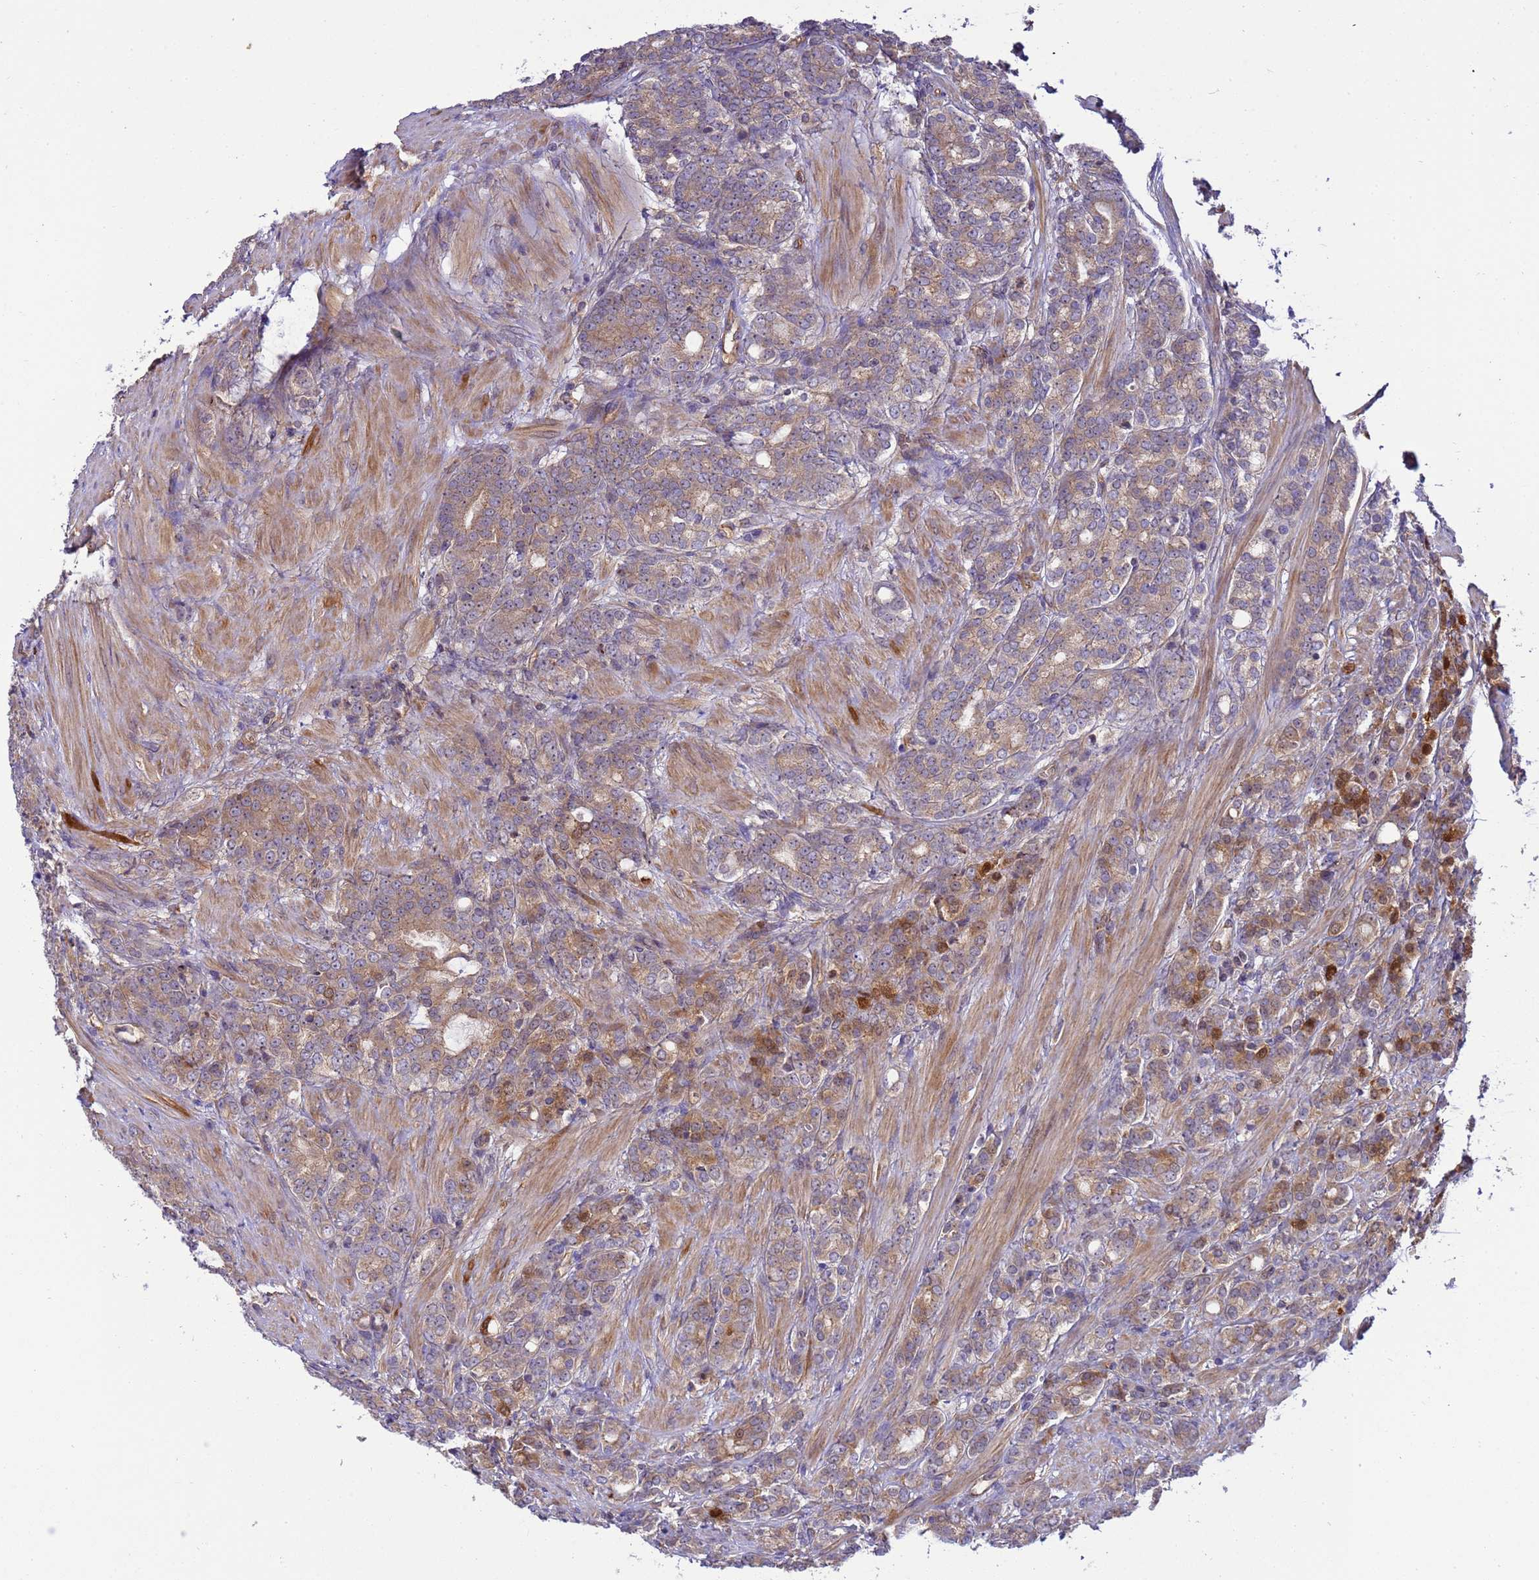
{"staining": {"intensity": "moderate", "quantity": "25%-75%", "location": "cytoplasmic/membranous"}, "tissue": "prostate cancer", "cell_type": "Tumor cells", "image_type": "cancer", "snomed": [{"axis": "morphology", "description": "Adenocarcinoma, High grade"}, {"axis": "topography", "description": "Prostate"}], "caption": "High-power microscopy captured an immunohistochemistry (IHC) histopathology image of prostate cancer (high-grade adenocarcinoma), revealing moderate cytoplasmic/membranous staining in about 25%-75% of tumor cells. The protein is shown in brown color, while the nuclei are stained blue.", "gene": "SMCO3", "patient": {"sex": "male", "age": 62}}